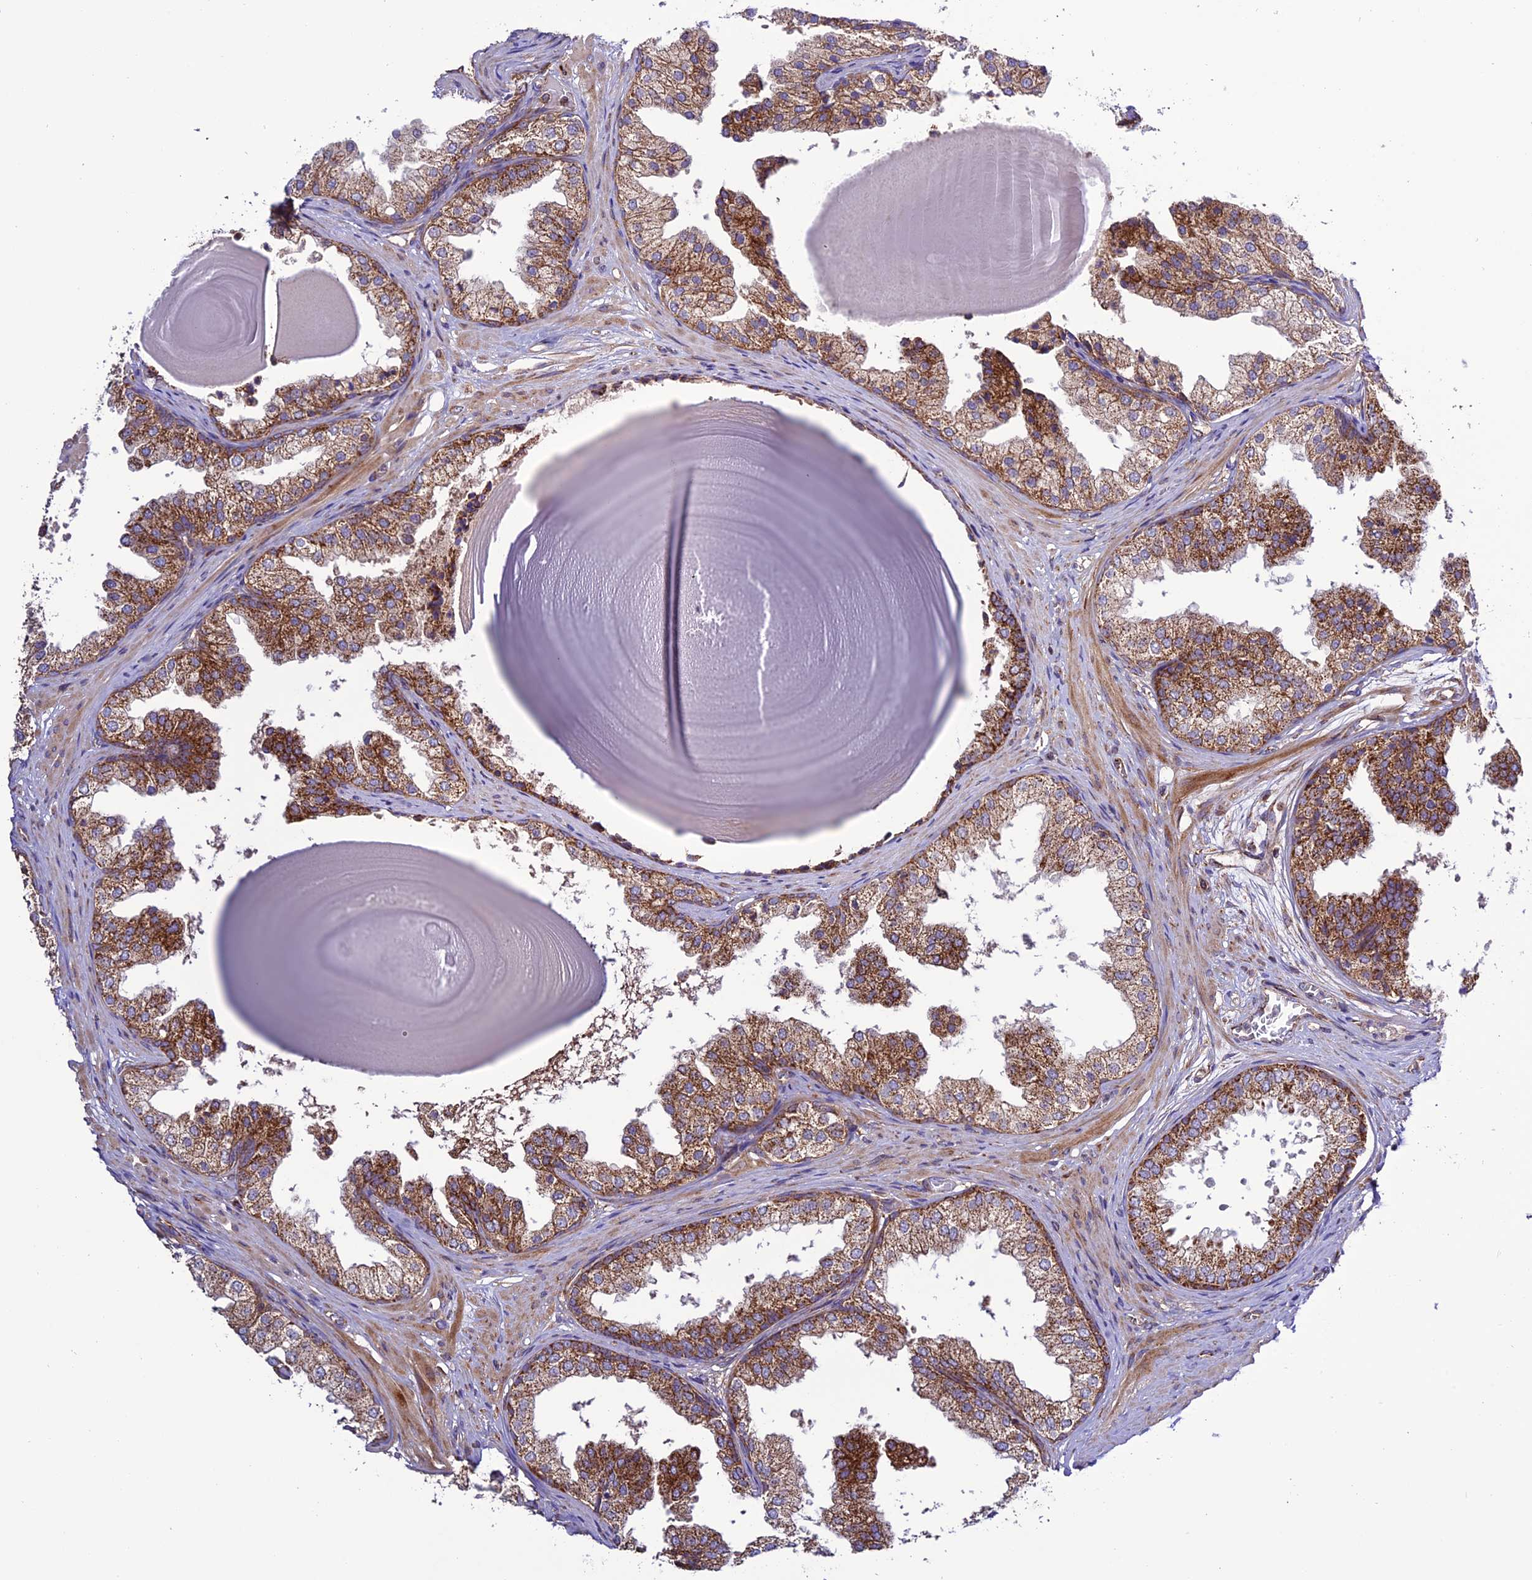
{"staining": {"intensity": "strong", "quantity": "25%-75%", "location": "cytoplasmic/membranous"}, "tissue": "prostate", "cell_type": "Glandular cells", "image_type": "normal", "snomed": [{"axis": "morphology", "description": "Normal tissue, NOS"}, {"axis": "topography", "description": "Prostate"}], "caption": "Glandular cells show strong cytoplasmic/membranous staining in approximately 25%-75% of cells in unremarkable prostate.", "gene": "MRPS9", "patient": {"sex": "male", "age": 48}}